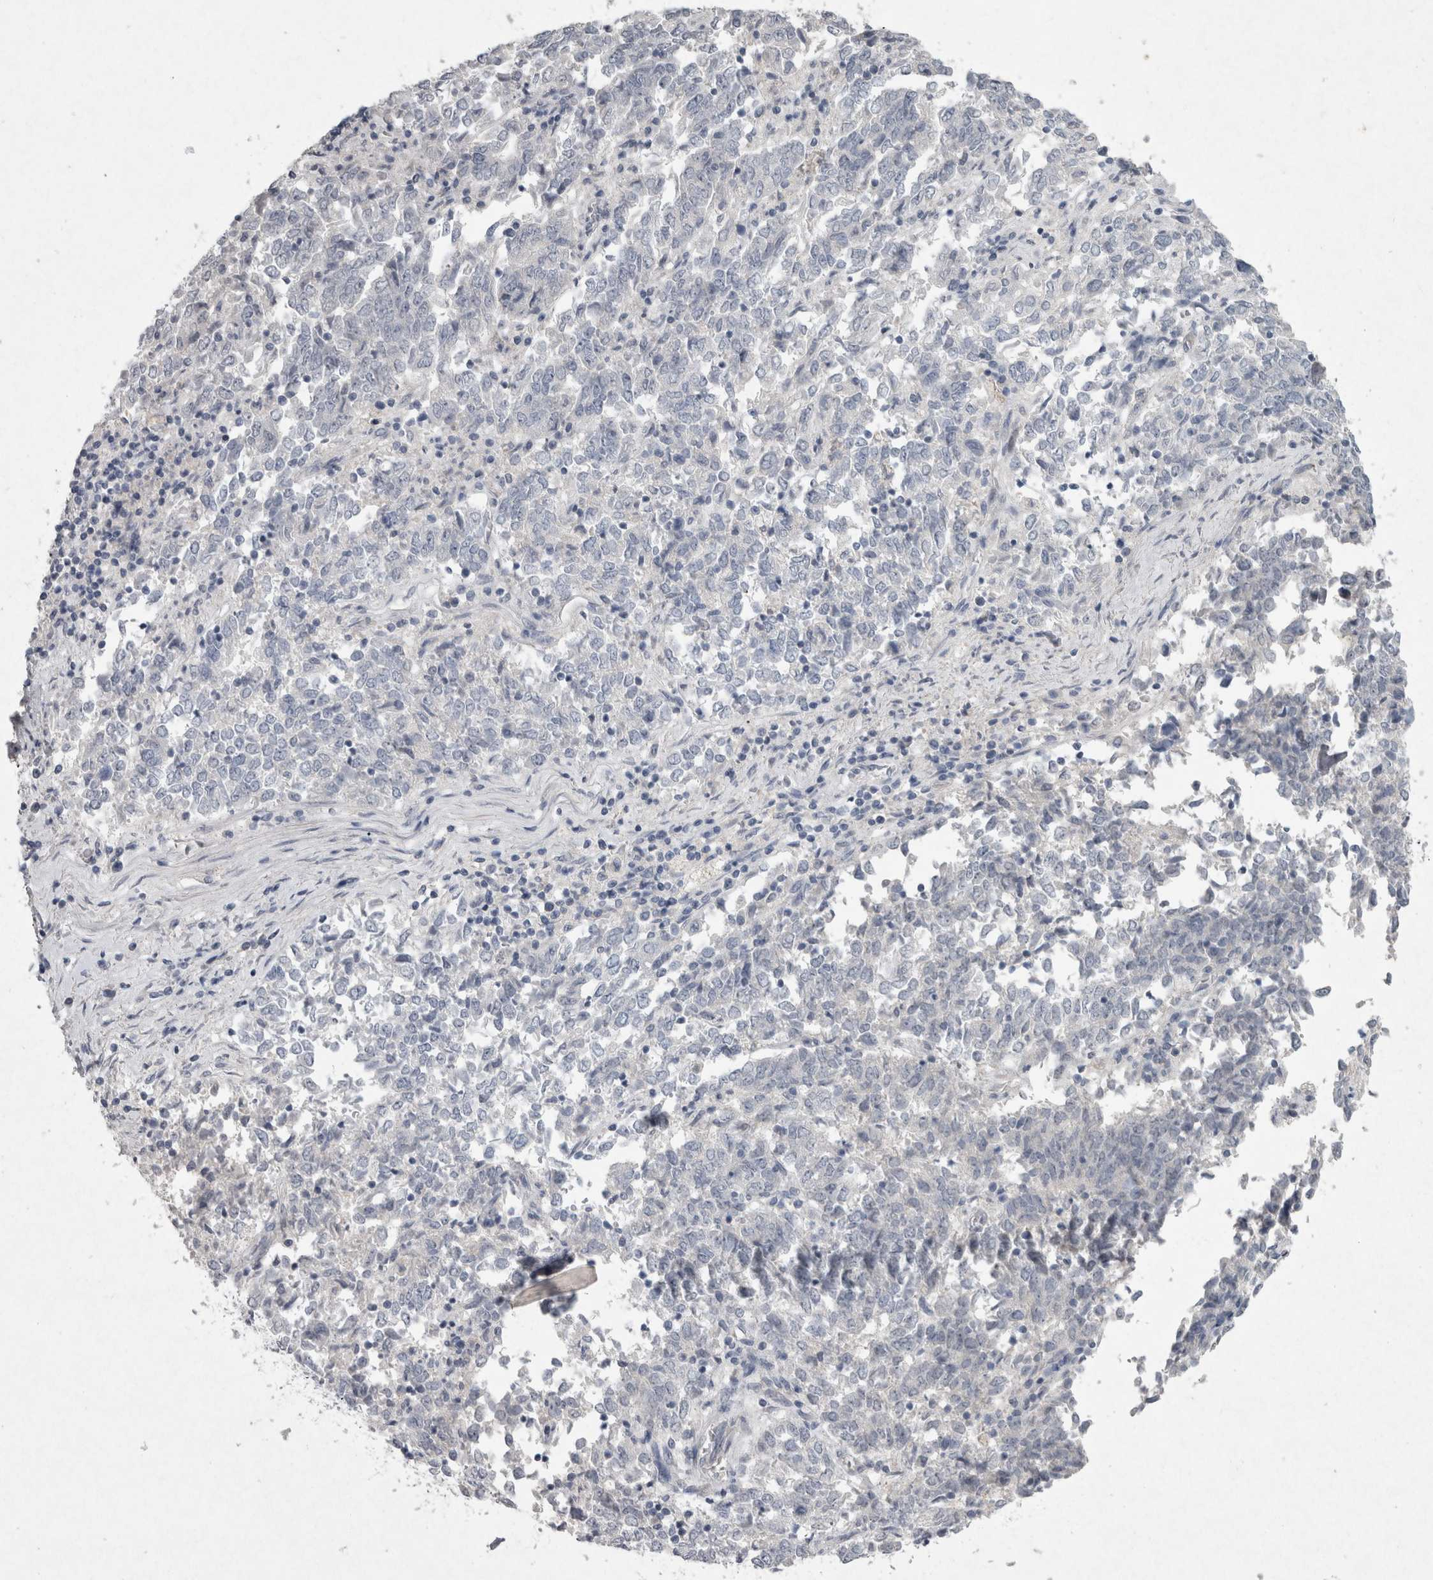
{"staining": {"intensity": "negative", "quantity": "none", "location": "none"}, "tissue": "endometrial cancer", "cell_type": "Tumor cells", "image_type": "cancer", "snomed": [{"axis": "morphology", "description": "Adenocarcinoma, NOS"}, {"axis": "topography", "description": "Endometrium"}], "caption": "This is an IHC micrograph of human endometrial cancer. There is no positivity in tumor cells.", "gene": "PDX1", "patient": {"sex": "female", "age": 80}}